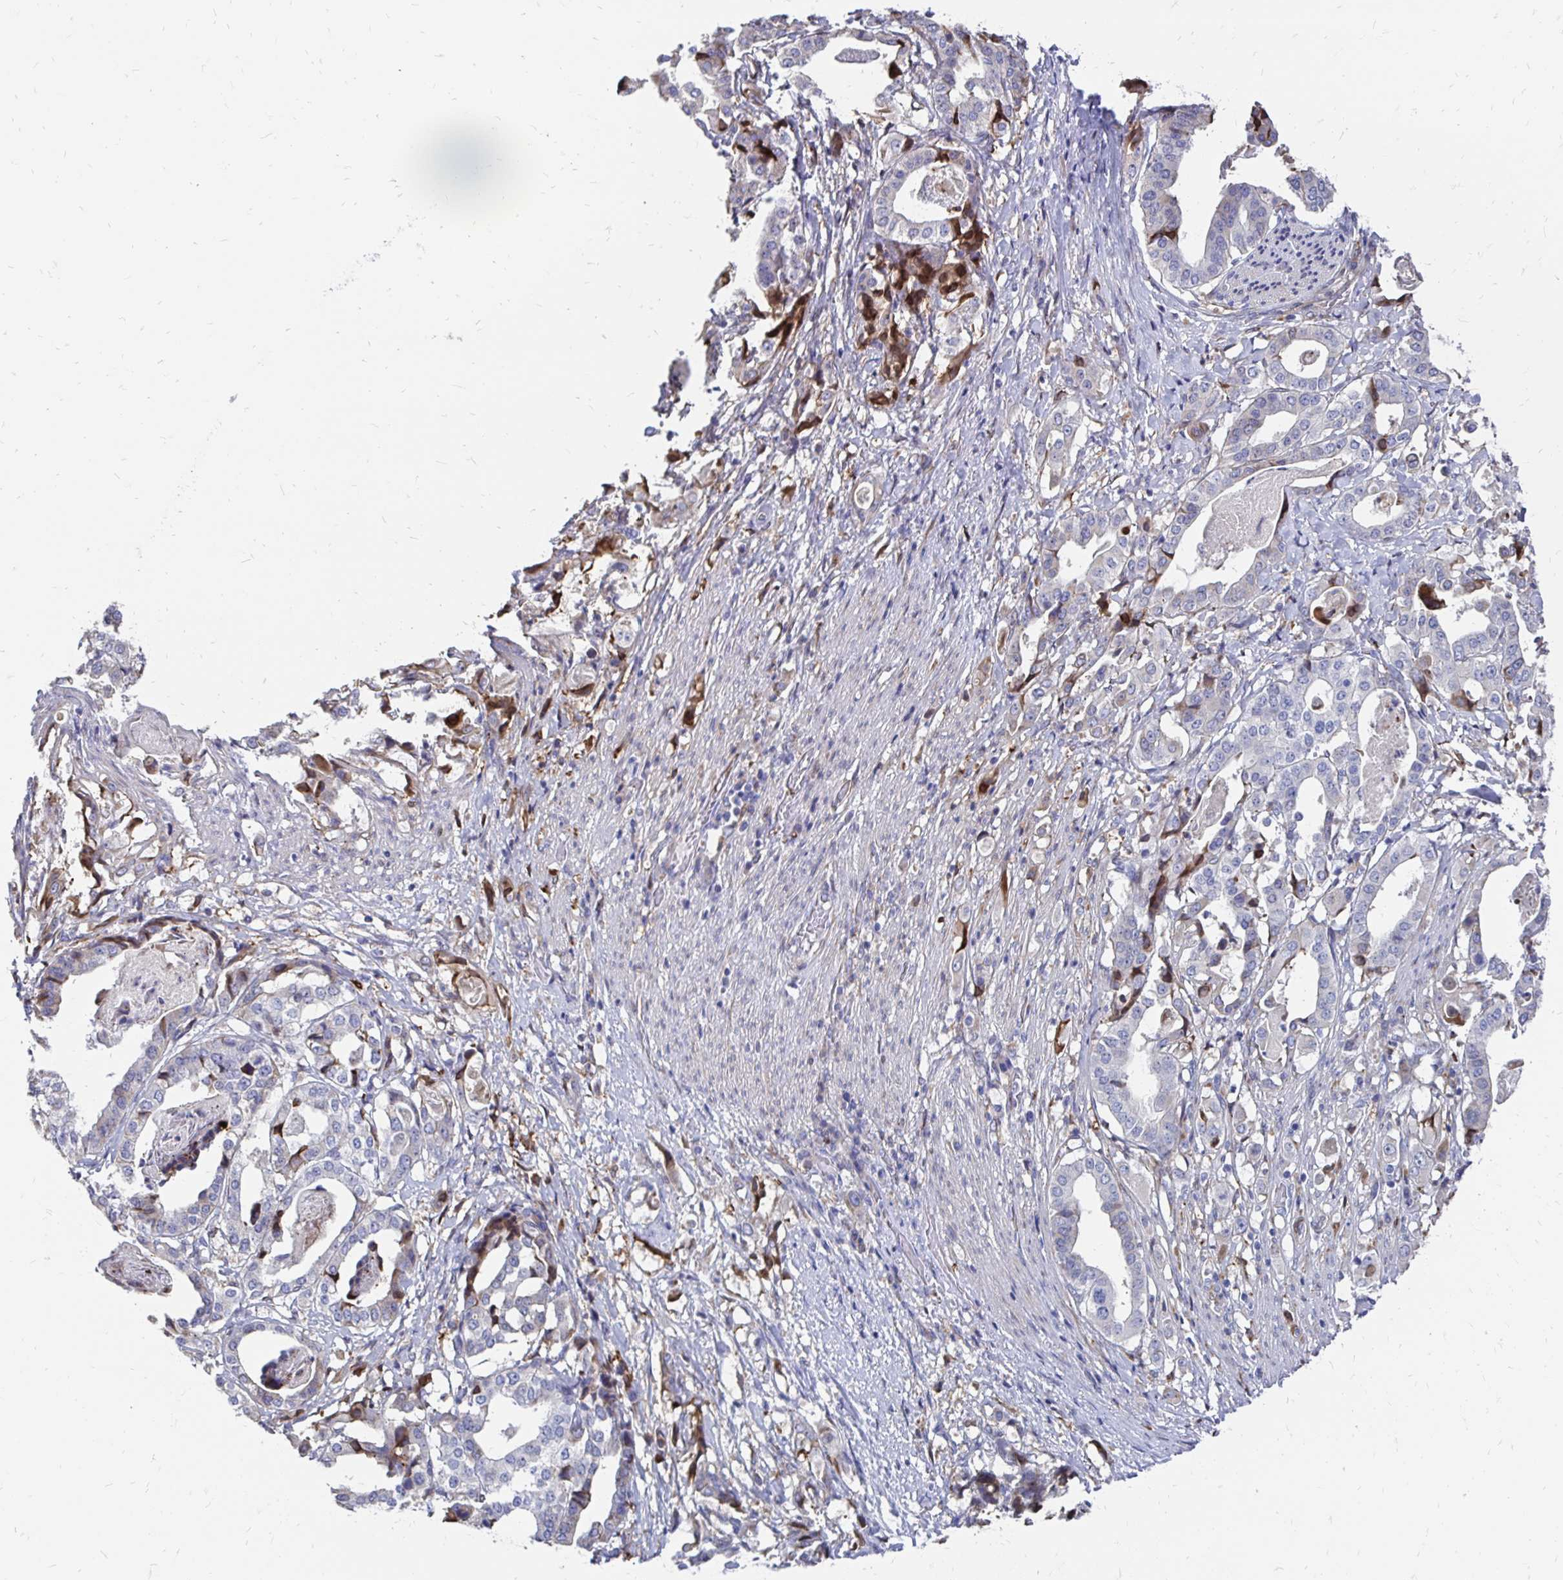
{"staining": {"intensity": "negative", "quantity": "none", "location": "none"}, "tissue": "stomach cancer", "cell_type": "Tumor cells", "image_type": "cancer", "snomed": [{"axis": "morphology", "description": "Adenocarcinoma, NOS"}, {"axis": "topography", "description": "Stomach"}], "caption": "High power microscopy histopathology image of an immunohistochemistry photomicrograph of stomach cancer, revealing no significant expression in tumor cells.", "gene": "CDKL1", "patient": {"sex": "male", "age": 48}}